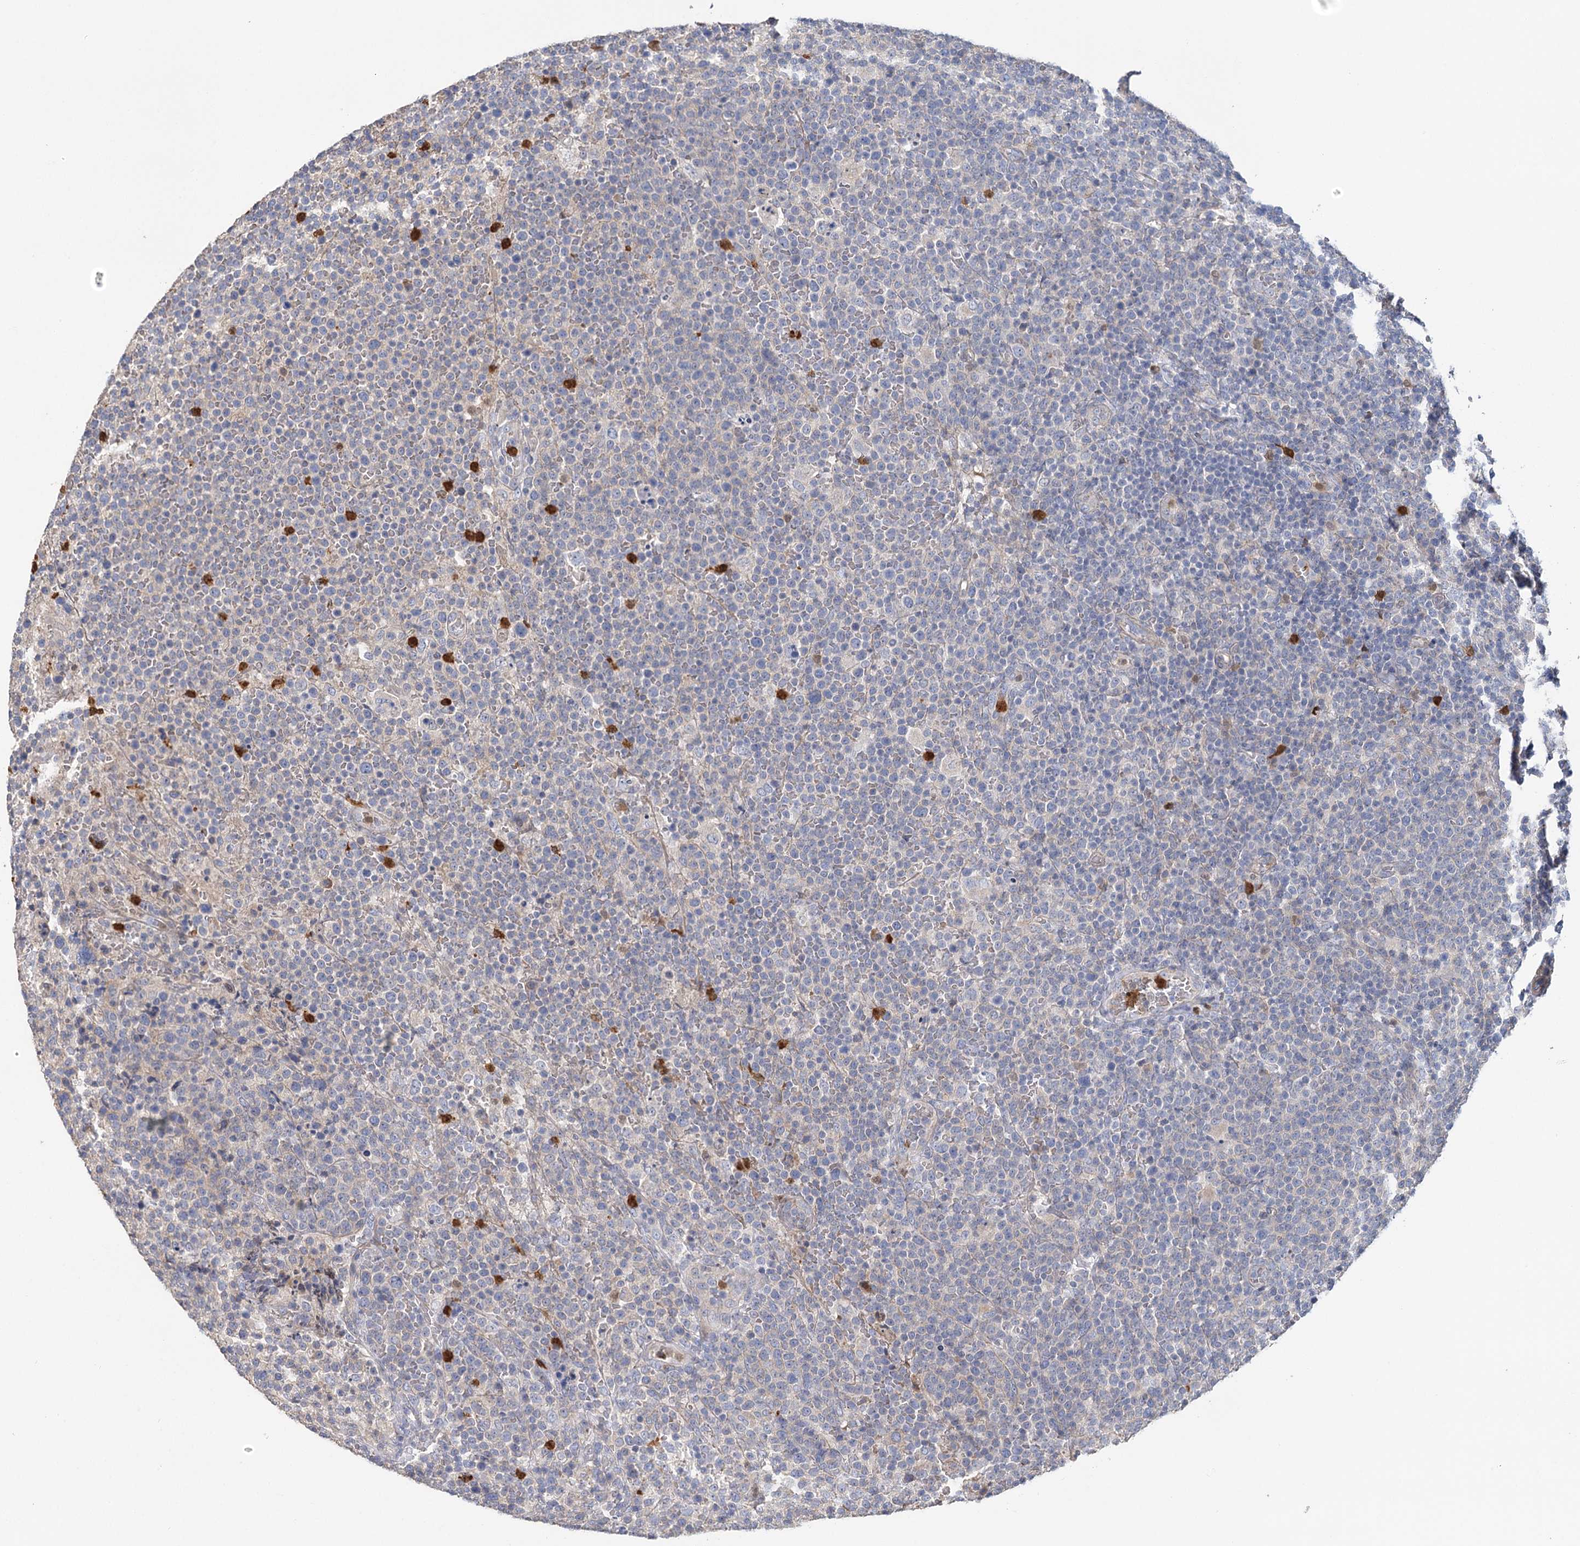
{"staining": {"intensity": "negative", "quantity": "none", "location": "none"}, "tissue": "lymphoma", "cell_type": "Tumor cells", "image_type": "cancer", "snomed": [{"axis": "morphology", "description": "Malignant lymphoma, non-Hodgkin's type, High grade"}, {"axis": "topography", "description": "Lymph node"}], "caption": "DAB immunohistochemical staining of lymphoma demonstrates no significant positivity in tumor cells.", "gene": "EPB41L5", "patient": {"sex": "male", "age": 61}}